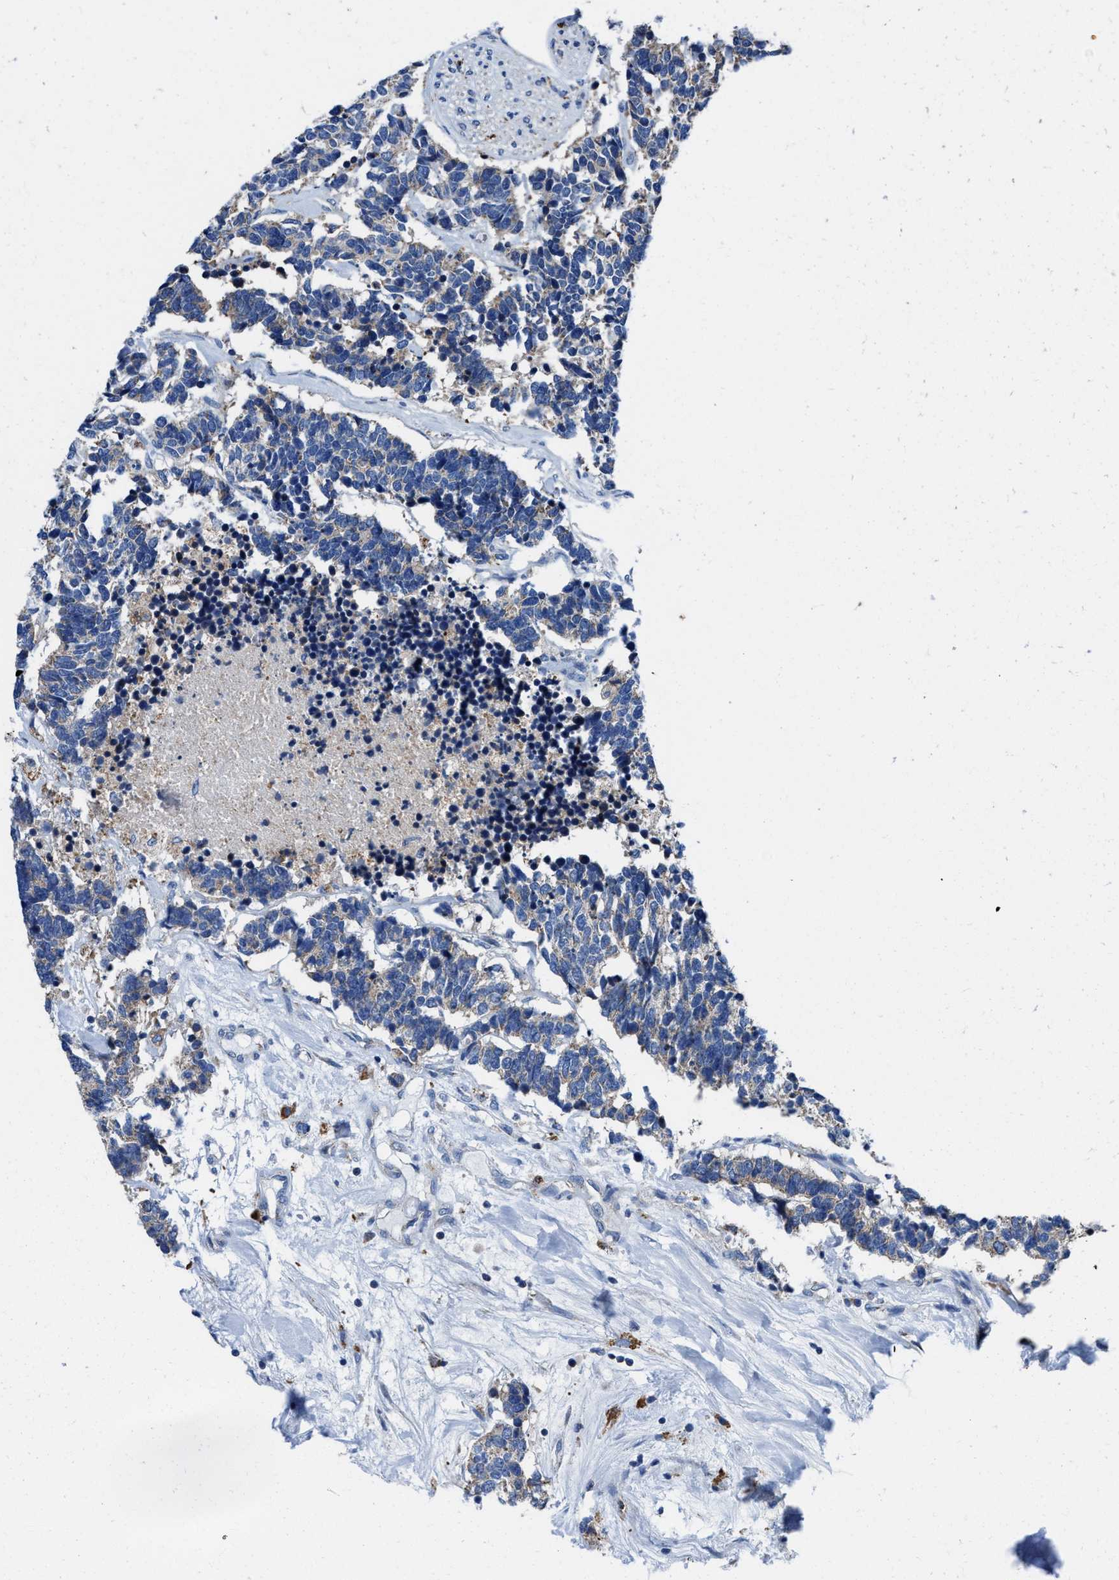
{"staining": {"intensity": "weak", "quantity": "<25%", "location": "cytoplasmic/membranous"}, "tissue": "carcinoid", "cell_type": "Tumor cells", "image_type": "cancer", "snomed": [{"axis": "morphology", "description": "Carcinoma, NOS"}, {"axis": "morphology", "description": "Carcinoid, malignant, NOS"}, {"axis": "topography", "description": "Urinary bladder"}], "caption": "Human carcinoid stained for a protein using immunohistochemistry demonstrates no expression in tumor cells.", "gene": "TMEM30A", "patient": {"sex": "male", "age": 57}}